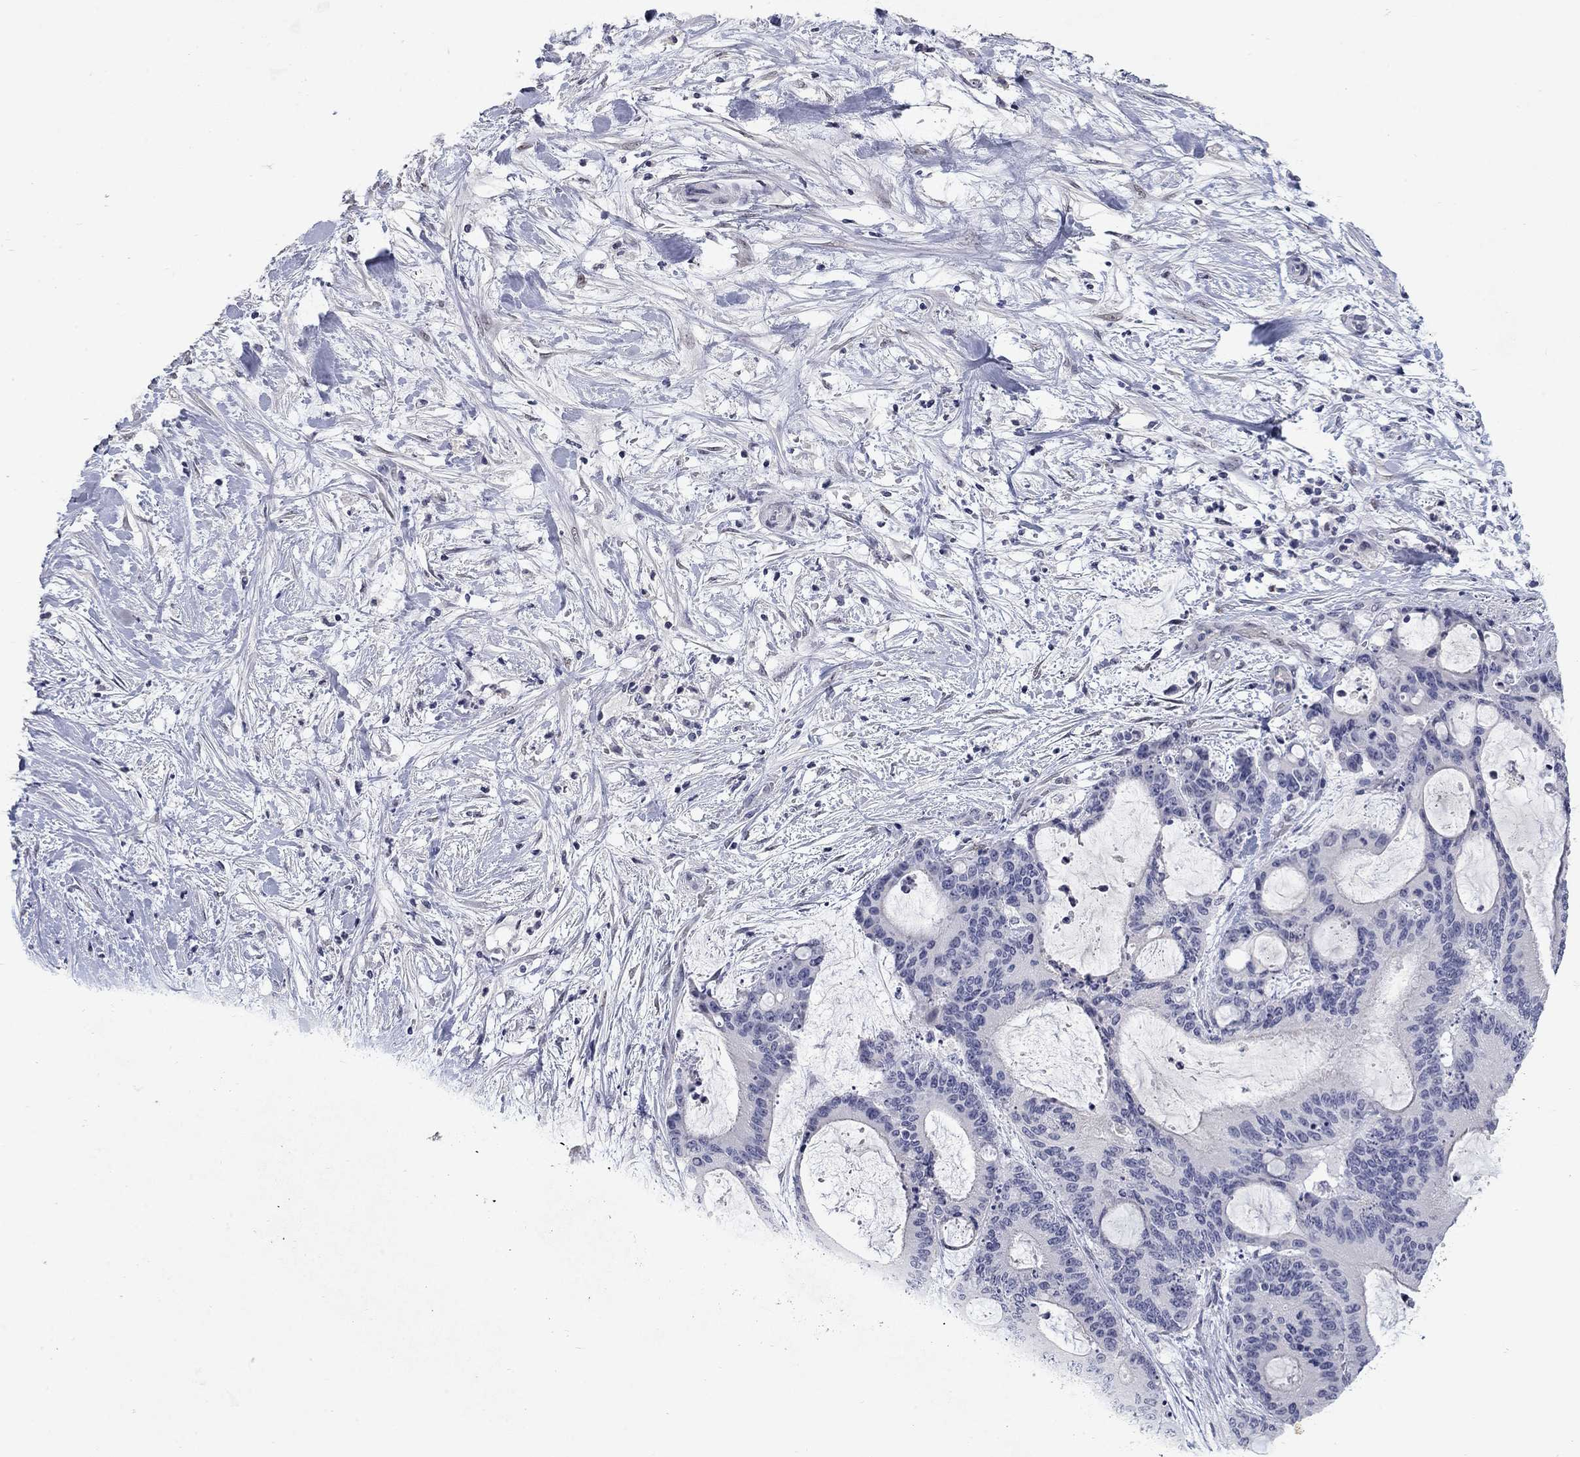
{"staining": {"intensity": "negative", "quantity": "none", "location": "none"}, "tissue": "liver cancer", "cell_type": "Tumor cells", "image_type": "cancer", "snomed": [{"axis": "morphology", "description": "Normal tissue, NOS"}, {"axis": "morphology", "description": "Cholangiocarcinoma"}, {"axis": "topography", "description": "Liver"}, {"axis": "topography", "description": "Peripheral nerve tissue"}], "caption": "This photomicrograph is of liver cholangiocarcinoma stained with immunohistochemistry (IHC) to label a protein in brown with the nuclei are counter-stained blue. There is no expression in tumor cells.", "gene": "SLC51A", "patient": {"sex": "female", "age": 73}}